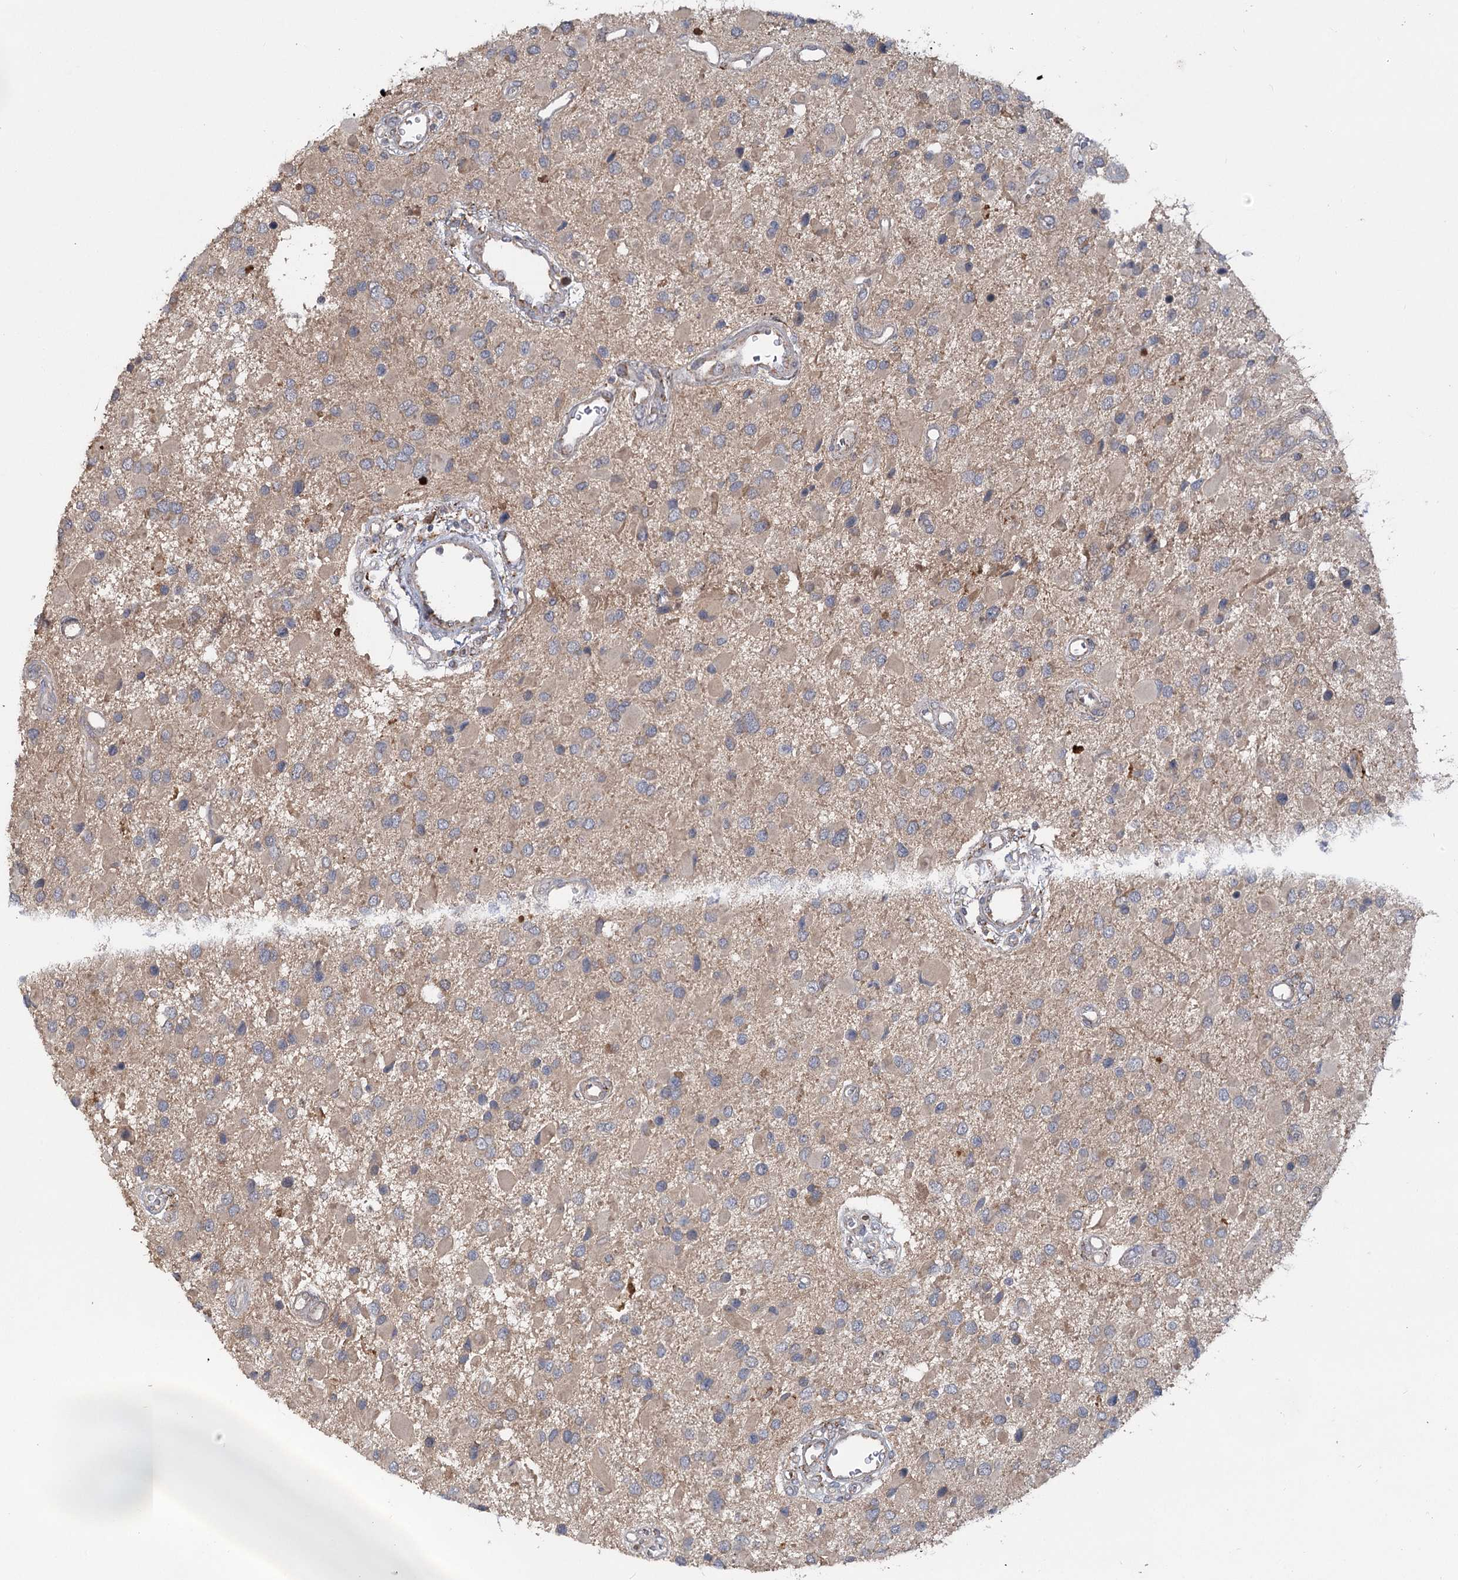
{"staining": {"intensity": "negative", "quantity": "none", "location": "none"}, "tissue": "glioma", "cell_type": "Tumor cells", "image_type": "cancer", "snomed": [{"axis": "morphology", "description": "Glioma, malignant, High grade"}, {"axis": "topography", "description": "Brain"}], "caption": "This image is of malignant high-grade glioma stained with IHC to label a protein in brown with the nuclei are counter-stained blue. There is no expression in tumor cells.", "gene": "PYROXD2", "patient": {"sex": "male", "age": 53}}